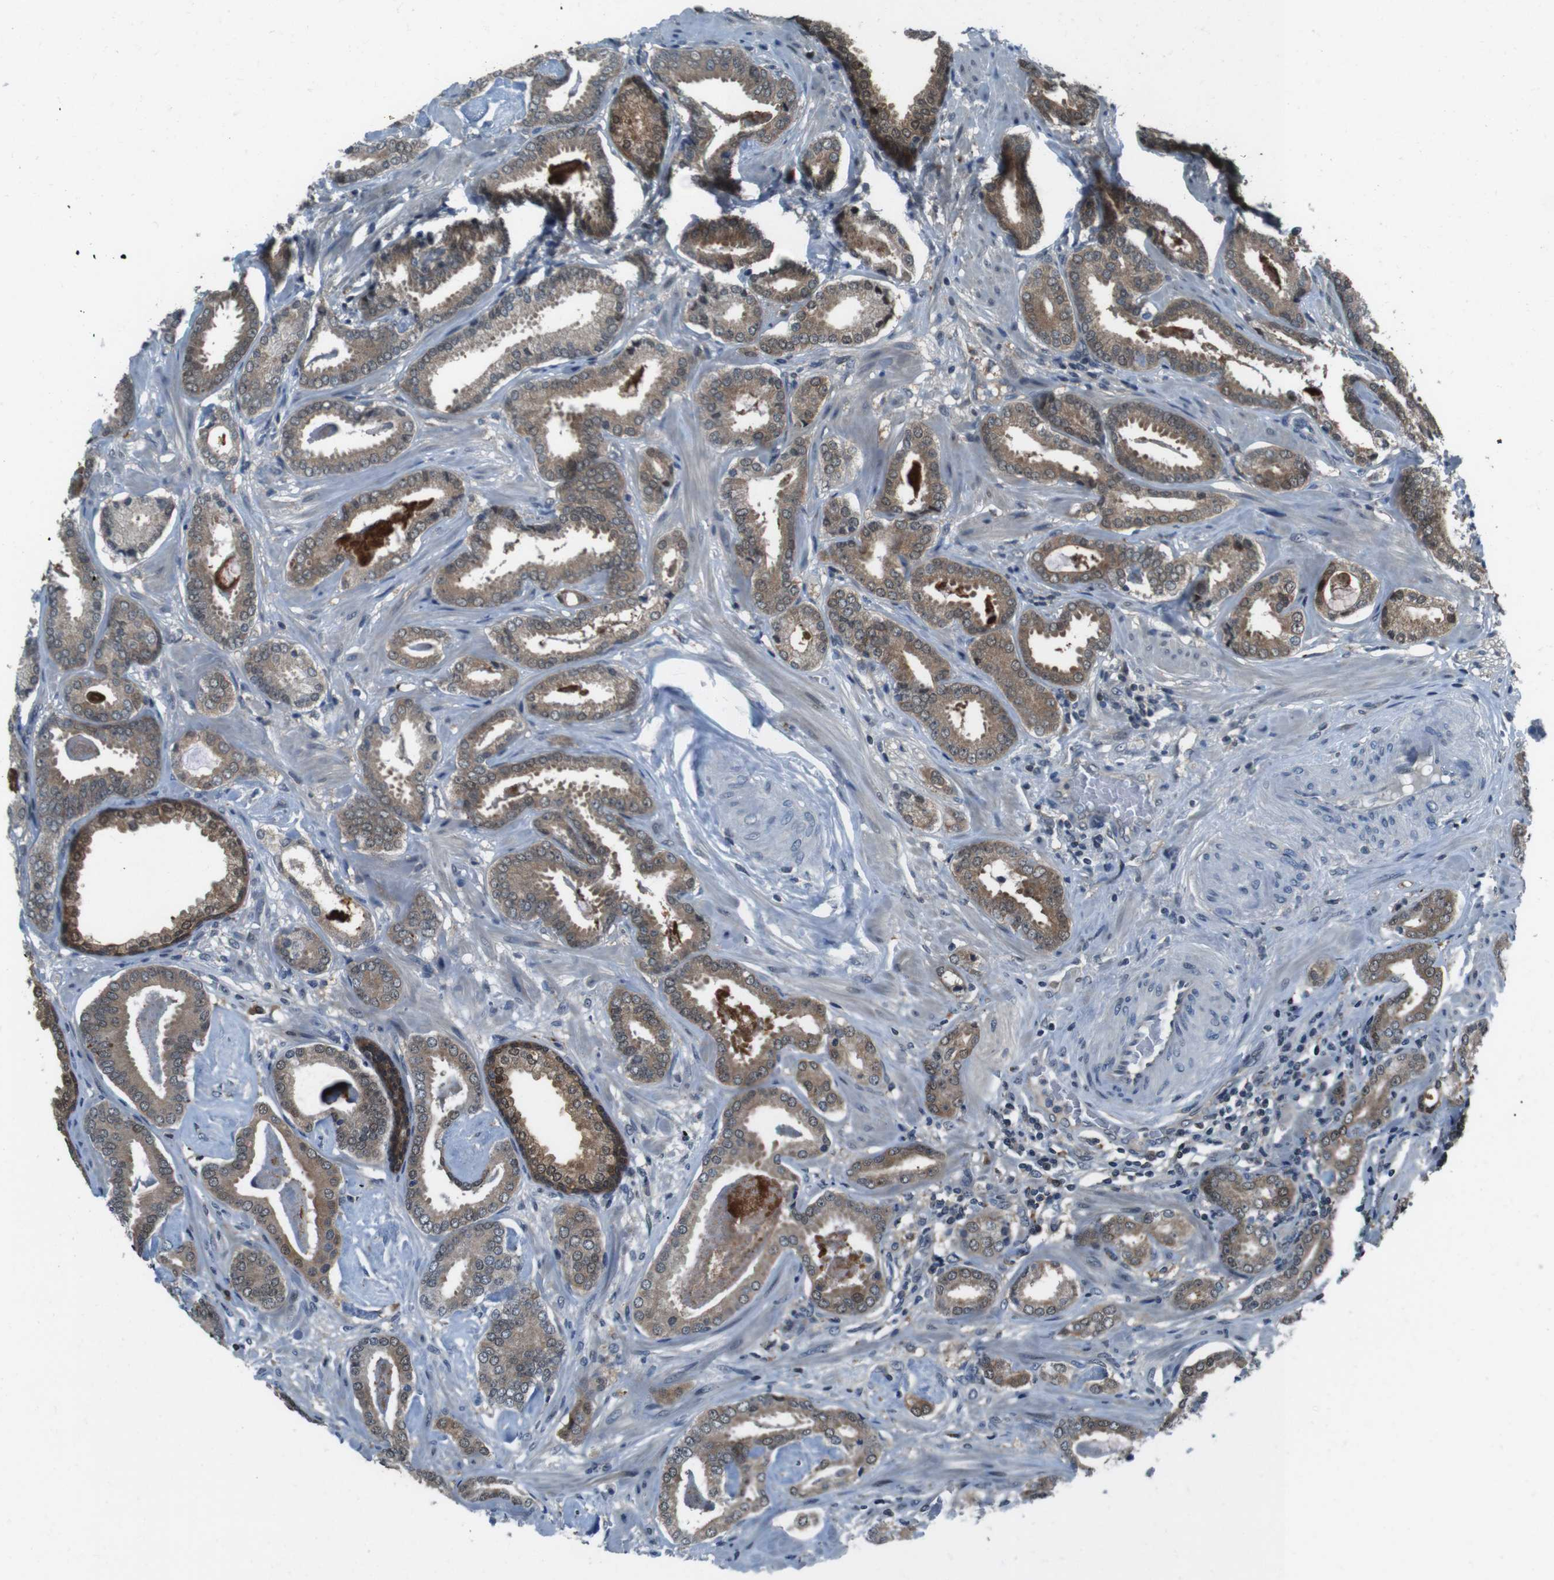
{"staining": {"intensity": "moderate", "quantity": ">75%", "location": "cytoplasmic/membranous,nuclear"}, "tissue": "prostate cancer", "cell_type": "Tumor cells", "image_type": "cancer", "snomed": [{"axis": "morphology", "description": "Adenocarcinoma, Low grade"}, {"axis": "topography", "description": "Prostate"}], "caption": "Brown immunohistochemical staining in prostate cancer shows moderate cytoplasmic/membranous and nuclear positivity in about >75% of tumor cells.", "gene": "LRP5", "patient": {"sex": "male", "age": 53}}